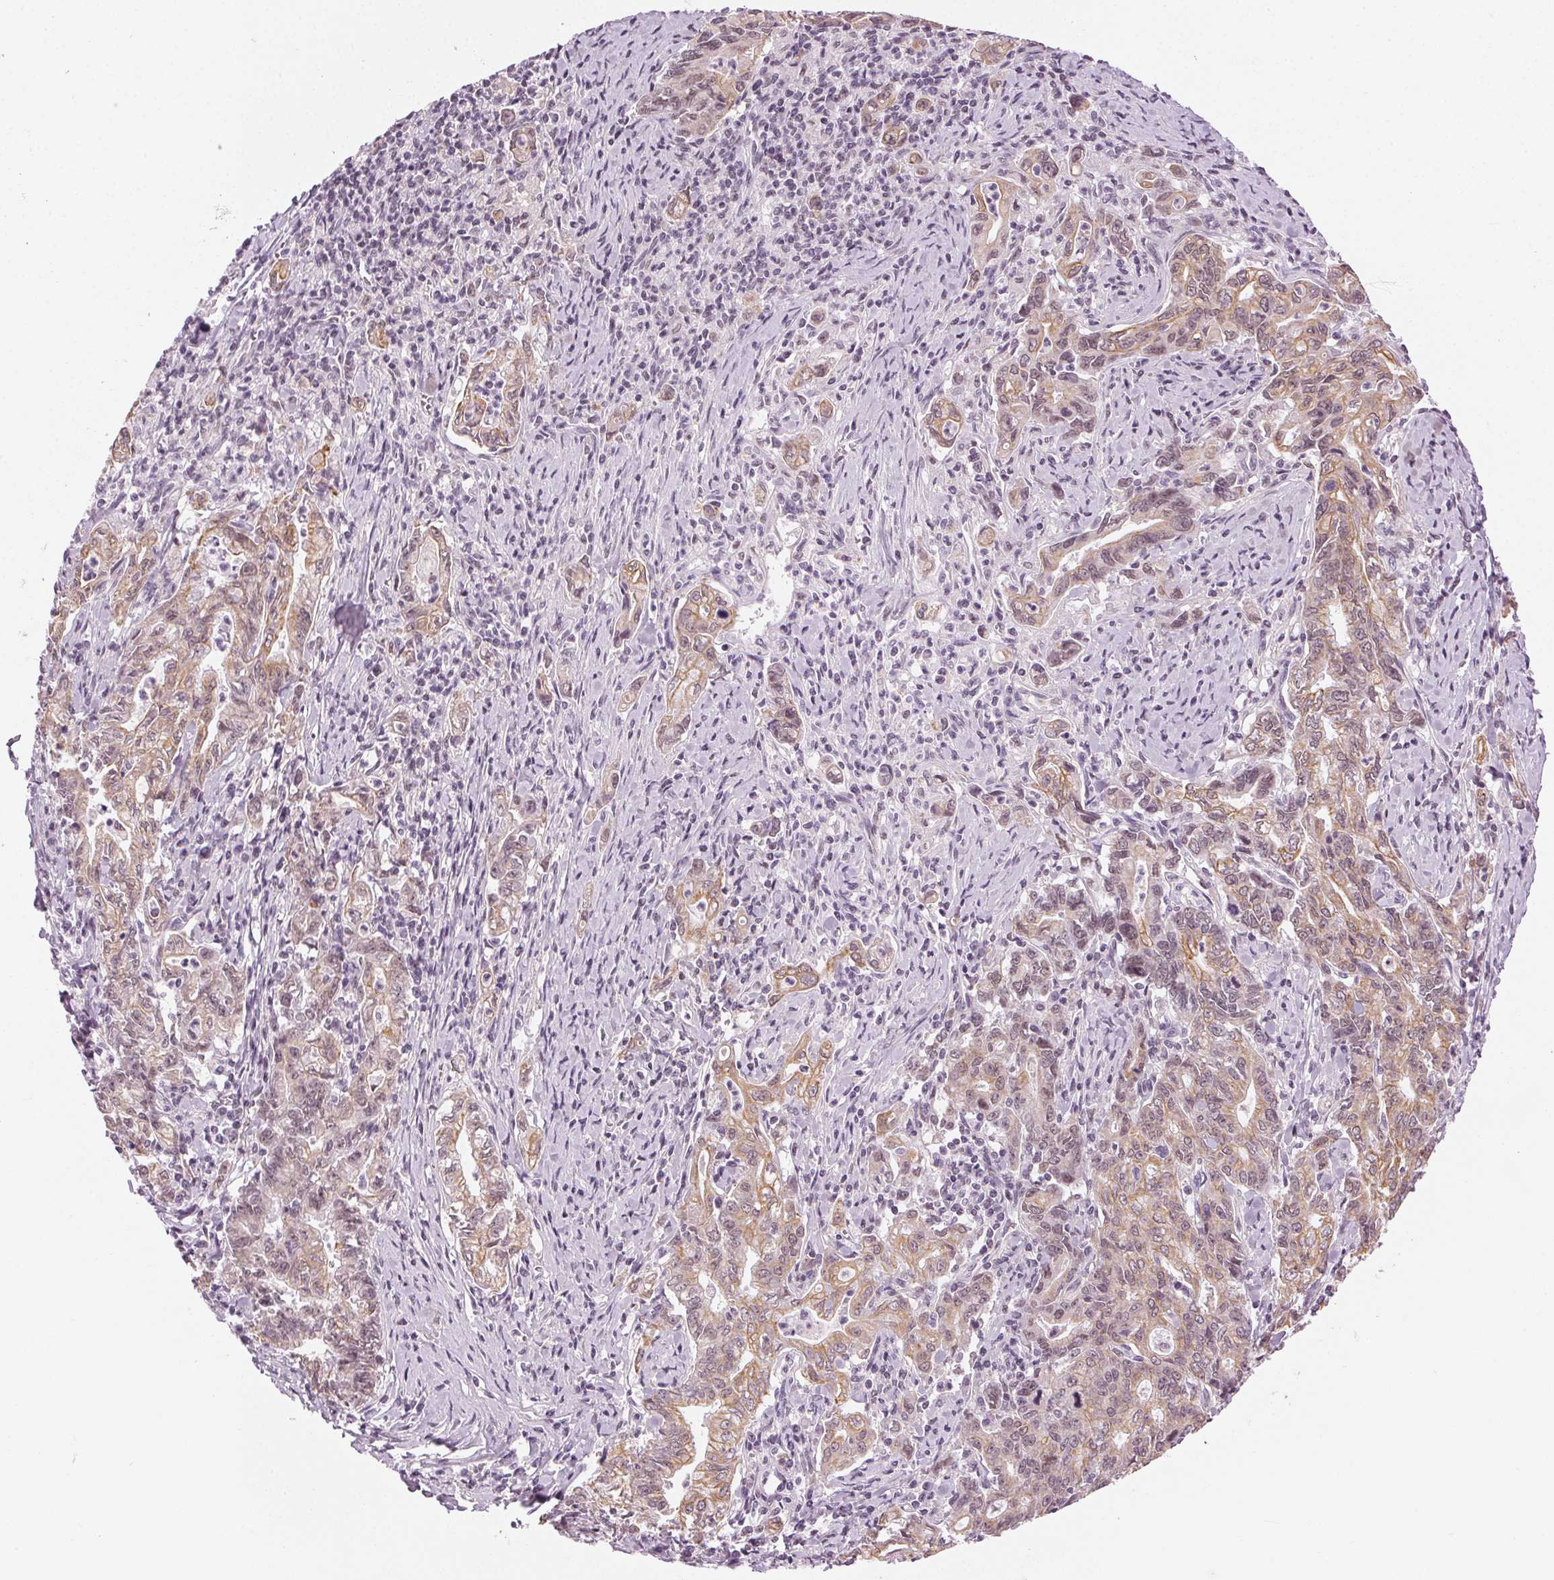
{"staining": {"intensity": "weak", "quantity": ">75%", "location": "cytoplasmic/membranous"}, "tissue": "stomach cancer", "cell_type": "Tumor cells", "image_type": "cancer", "snomed": [{"axis": "morphology", "description": "Adenocarcinoma, NOS"}, {"axis": "topography", "description": "Stomach, upper"}], "caption": "Immunohistochemical staining of human stomach adenocarcinoma exhibits low levels of weak cytoplasmic/membranous positivity in about >75% of tumor cells.", "gene": "AIF1L", "patient": {"sex": "female", "age": 79}}